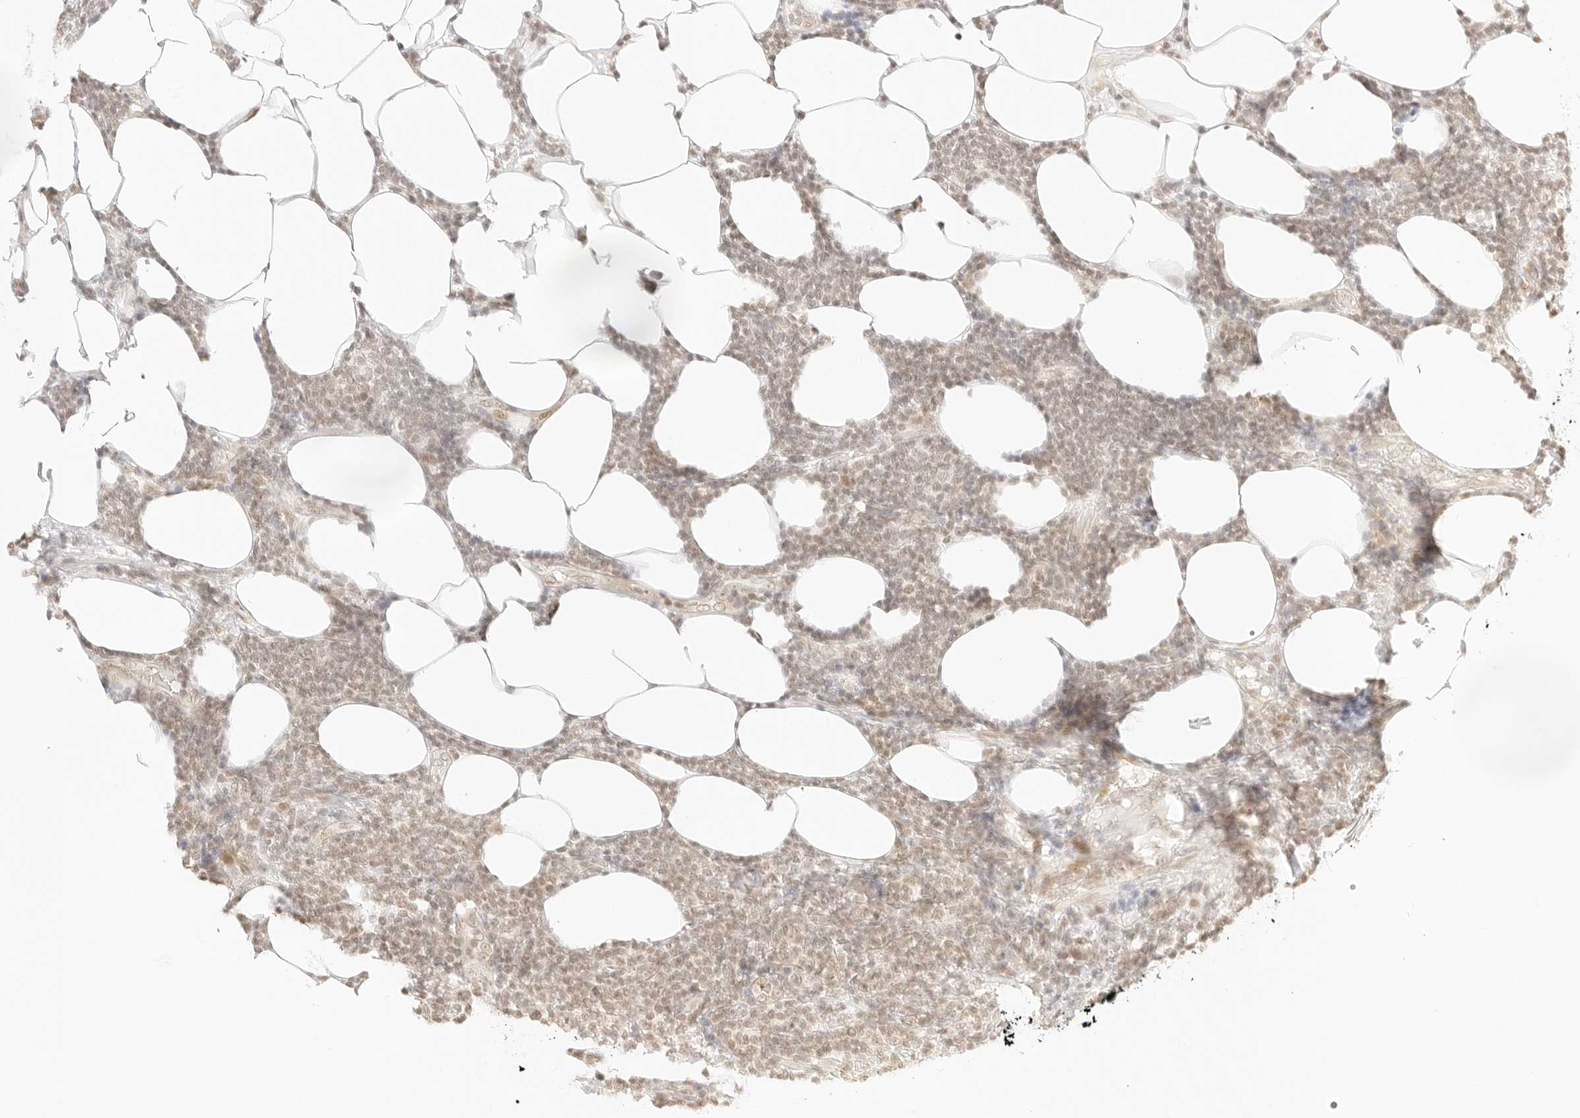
{"staining": {"intensity": "weak", "quantity": "25%-75%", "location": "nuclear"}, "tissue": "lymphoma", "cell_type": "Tumor cells", "image_type": "cancer", "snomed": [{"axis": "morphology", "description": "Malignant lymphoma, non-Hodgkin's type, Low grade"}, {"axis": "topography", "description": "Lymph node"}], "caption": "DAB immunohistochemical staining of human lymphoma reveals weak nuclear protein positivity in about 25%-75% of tumor cells.", "gene": "GNAS", "patient": {"sex": "male", "age": 66}}